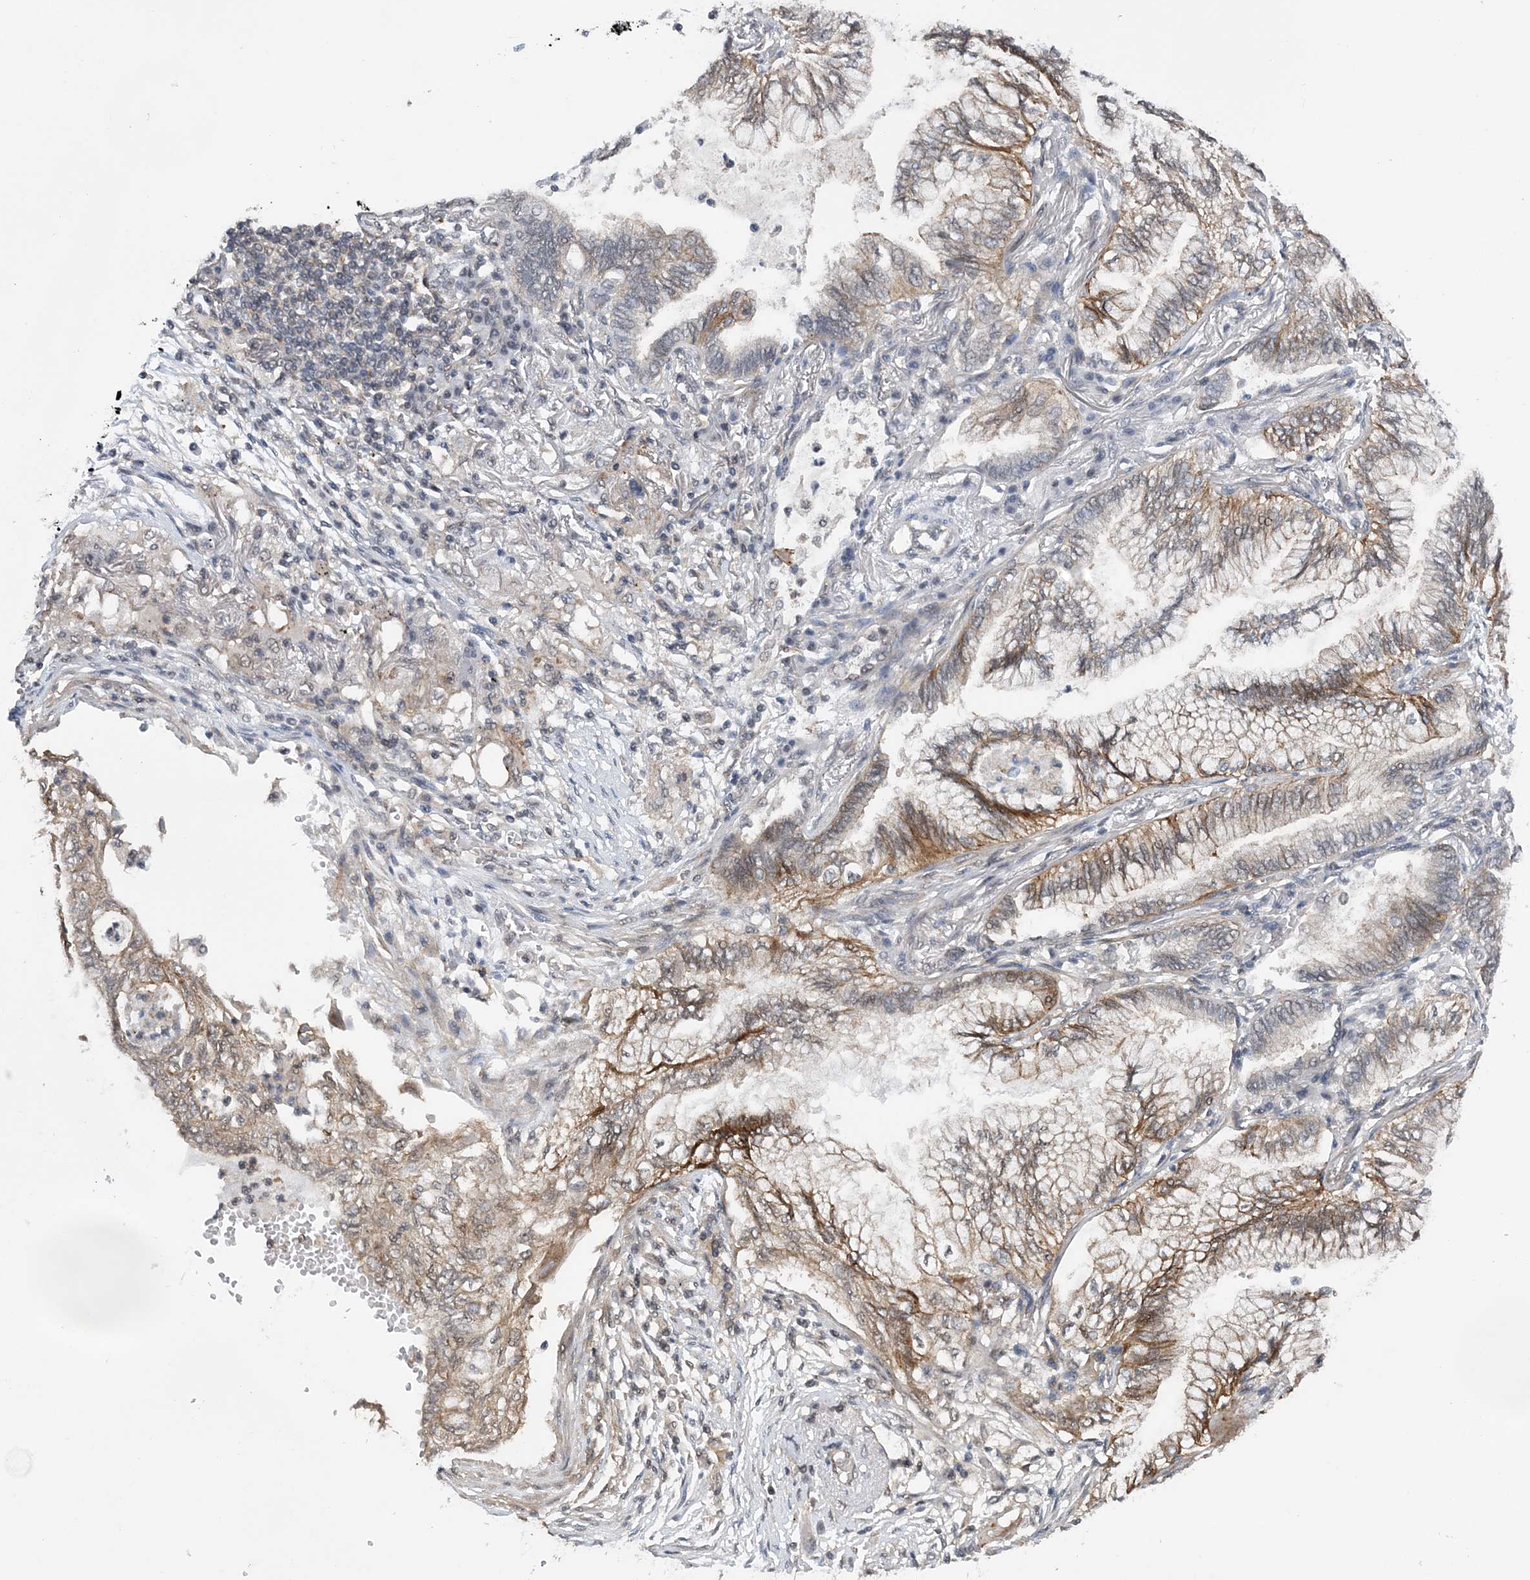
{"staining": {"intensity": "moderate", "quantity": ">75%", "location": "cytoplasmic/membranous"}, "tissue": "lung cancer", "cell_type": "Tumor cells", "image_type": "cancer", "snomed": [{"axis": "morphology", "description": "Adenocarcinoma, NOS"}, {"axis": "topography", "description": "Lung"}], "caption": "Immunohistochemistry (IHC) of adenocarcinoma (lung) reveals medium levels of moderate cytoplasmic/membranous expression in approximately >75% of tumor cells.", "gene": "CCDC152", "patient": {"sex": "female", "age": 70}}